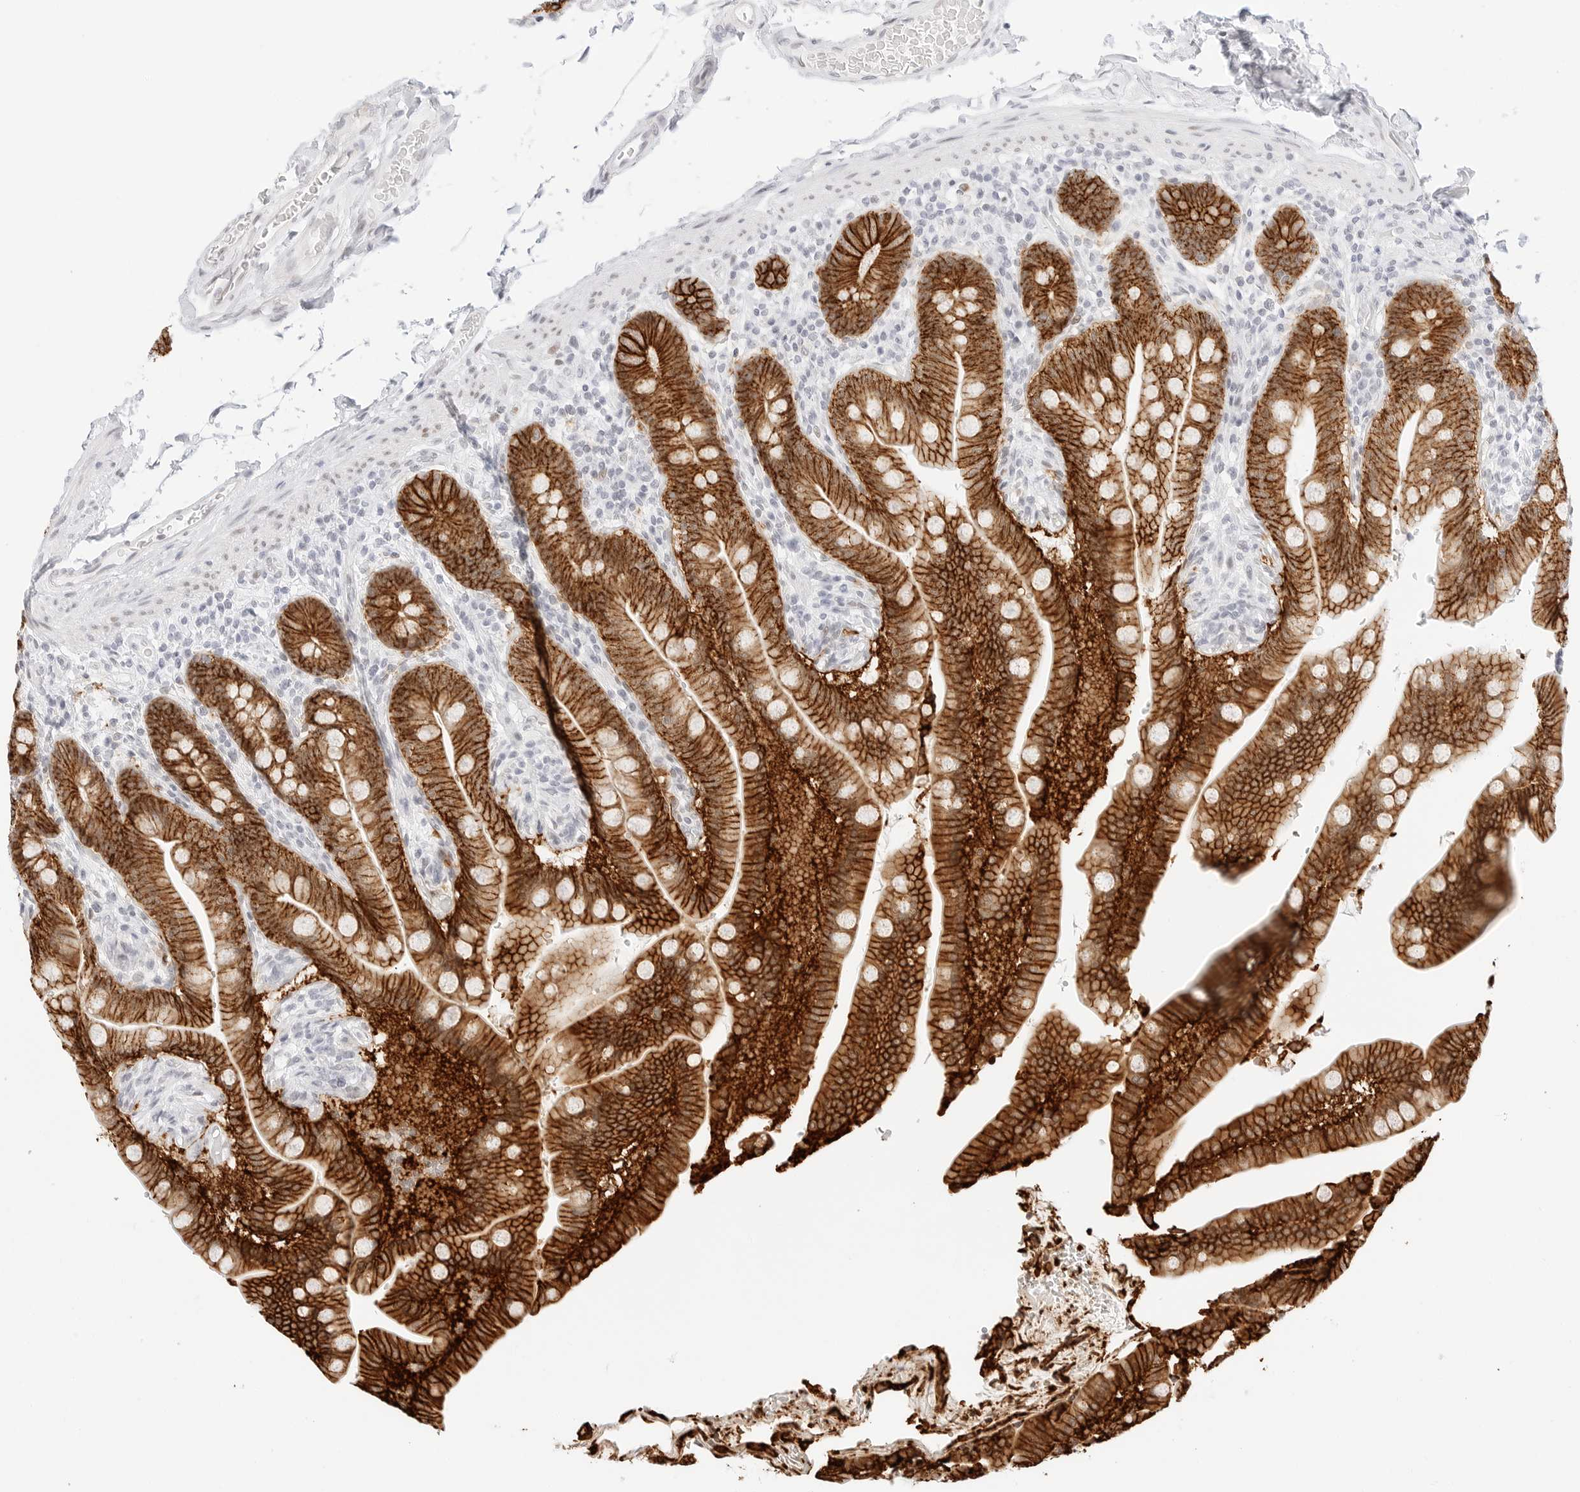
{"staining": {"intensity": "negative", "quantity": "none", "location": "none"}, "tissue": "colon", "cell_type": "Endothelial cells", "image_type": "normal", "snomed": [{"axis": "morphology", "description": "Normal tissue, NOS"}, {"axis": "topography", "description": "Smooth muscle"}, {"axis": "topography", "description": "Colon"}], "caption": "Endothelial cells show no significant positivity in benign colon.", "gene": "CDH1", "patient": {"sex": "male", "age": 73}}